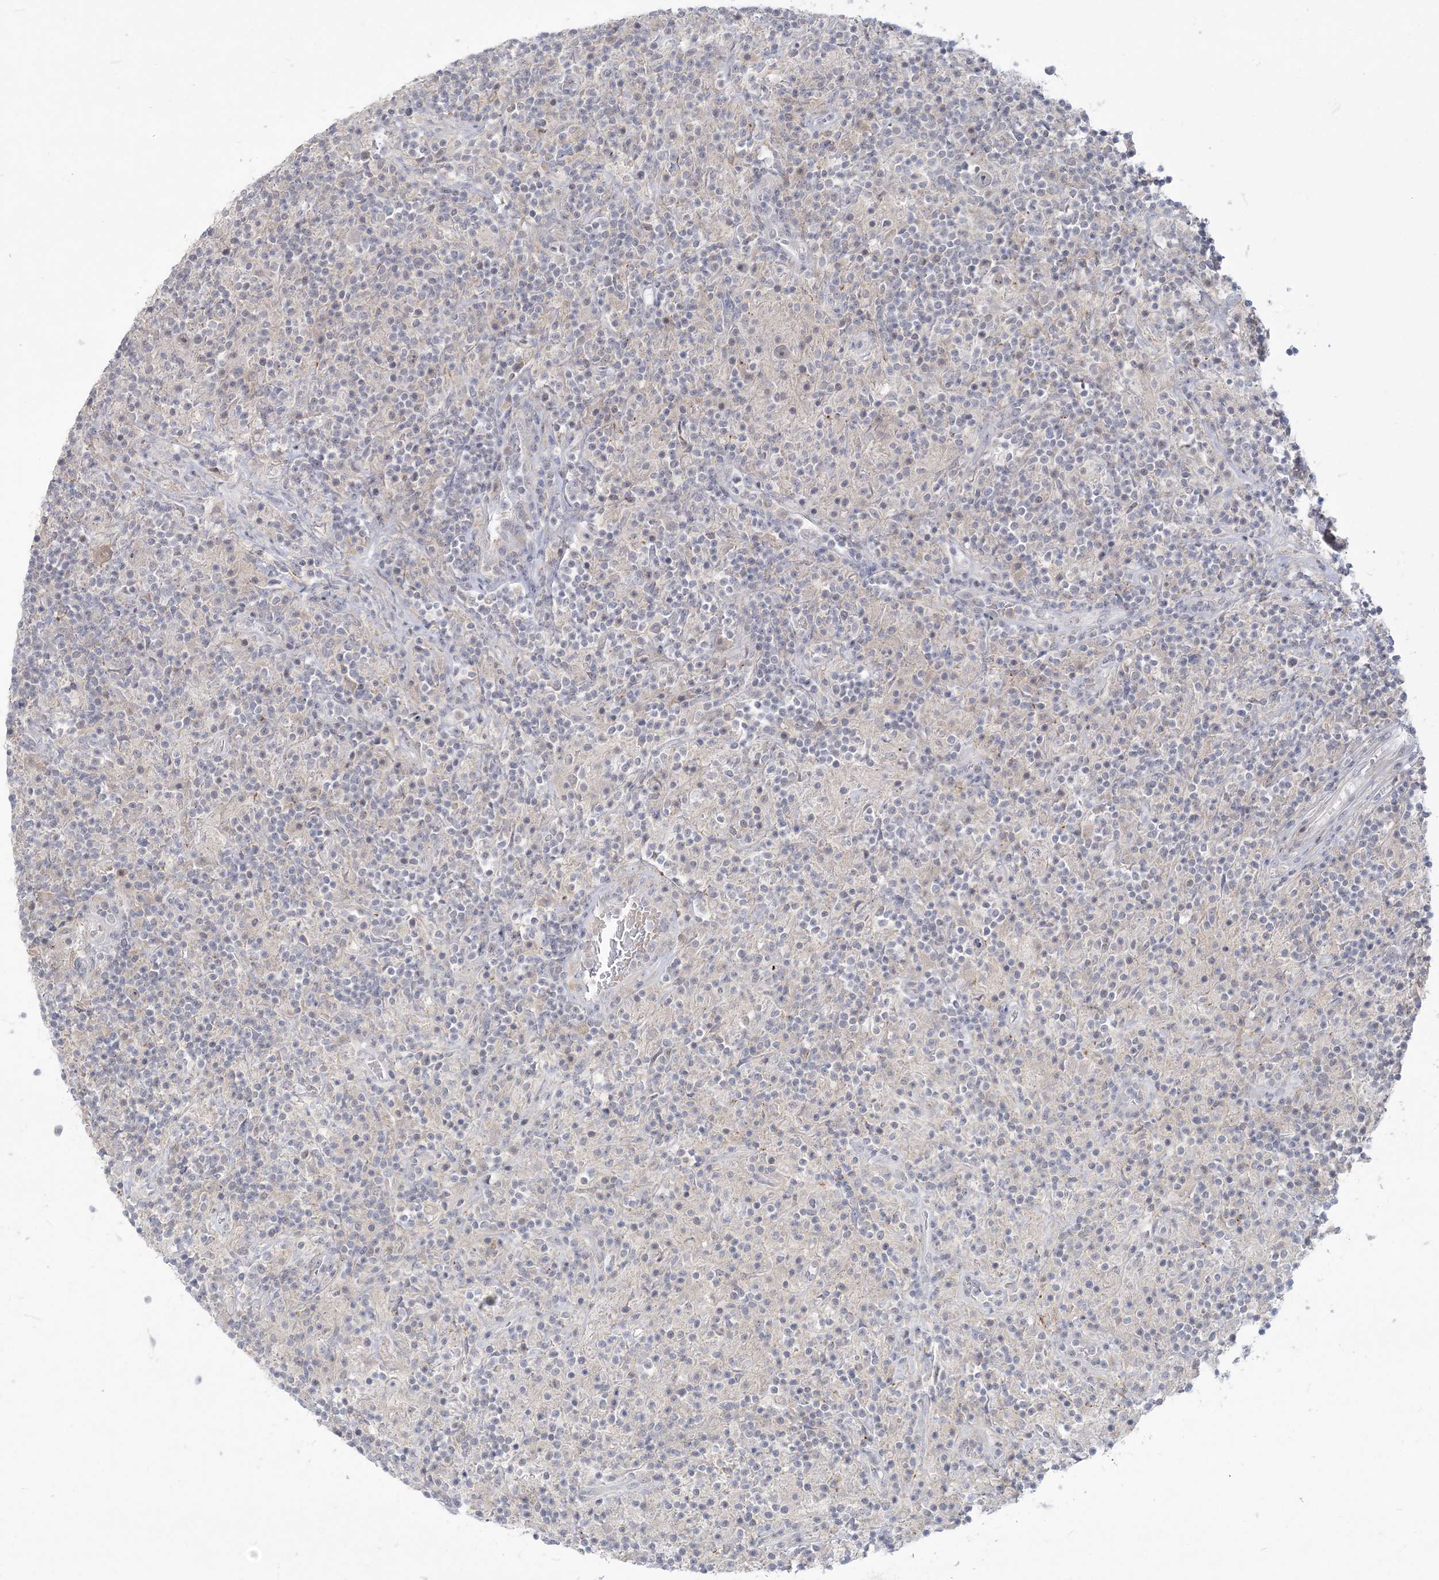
{"staining": {"intensity": "negative", "quantity": "none", "location": "none"}, "tissue": "lymphoma", "cell_type": "Tumor cells", "image_type": "cancer", "snomed": [{"axis": "morphology", "description": "Hodgkin's disease, NOS"}, {"axis": "topography", "description": "Lymph node"}], "caption": "High power microscopy histopathology image of an immunohistochemistry (IHC) image of Hodgkin's disease, revealing no significant staining in tumor cells.", "gene": "ANKS1A", "patient": {"sex": "male", "age": 70}}